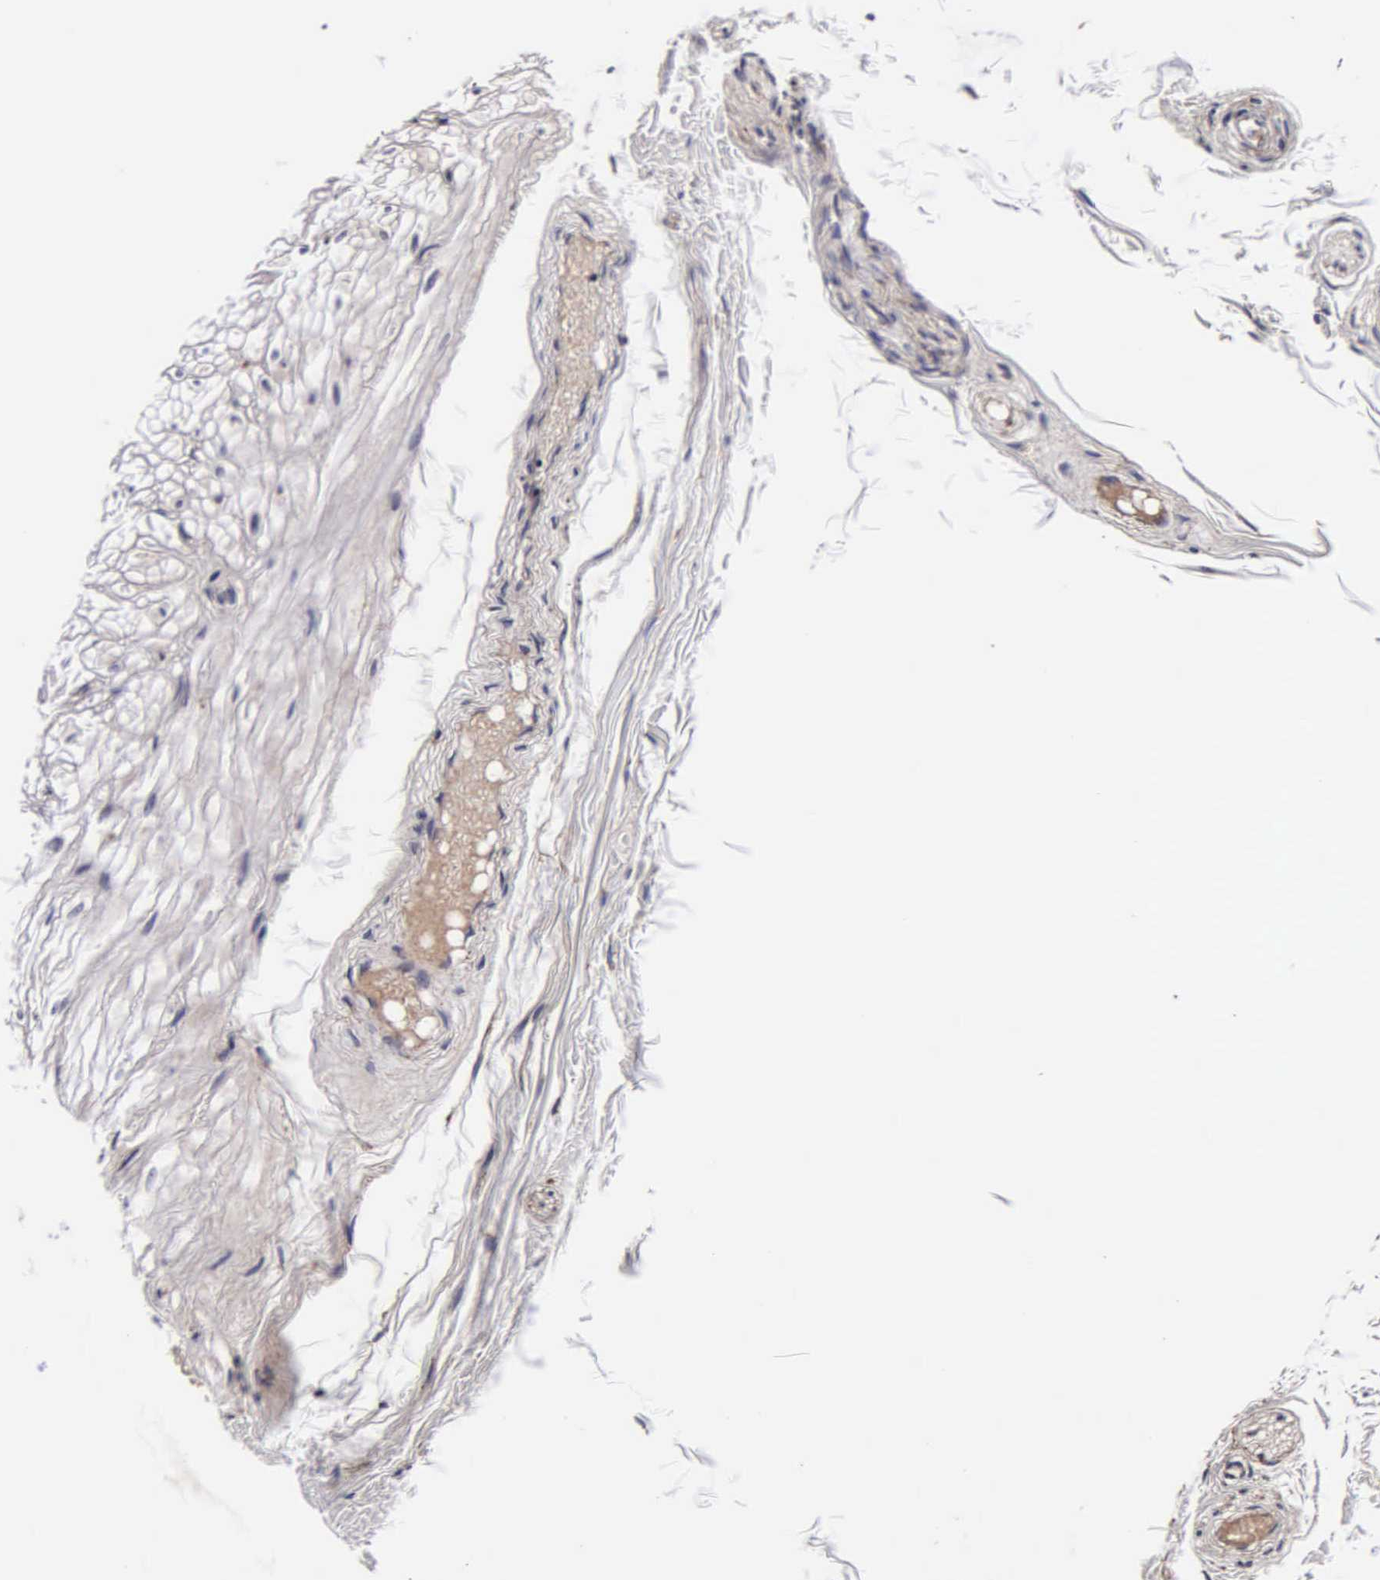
{"staining": {"intensity": "moderate", "quantity": "<25%", "location": "cytoplasmic/membranous"}, "tissue": "epididymis", "cell_type": "Glandular cells", "image_type": "normal", "snomed": [{"axis": "morphology", "description": "Normal tissue, NOS"}, {"axis": "topography", "description": "Epididymis"}], "caption": "DAB (3,3'-diaminobenzidine) immunohistochemical staining of unremarkable human epididymis exhibits moderate cytoplasmic/membranous protein staining in approximately <25% of glandular cells. Nuclei are stained in blue.", "gene": "PSMA3", "patient": {"sex": "male", "age": 52}}